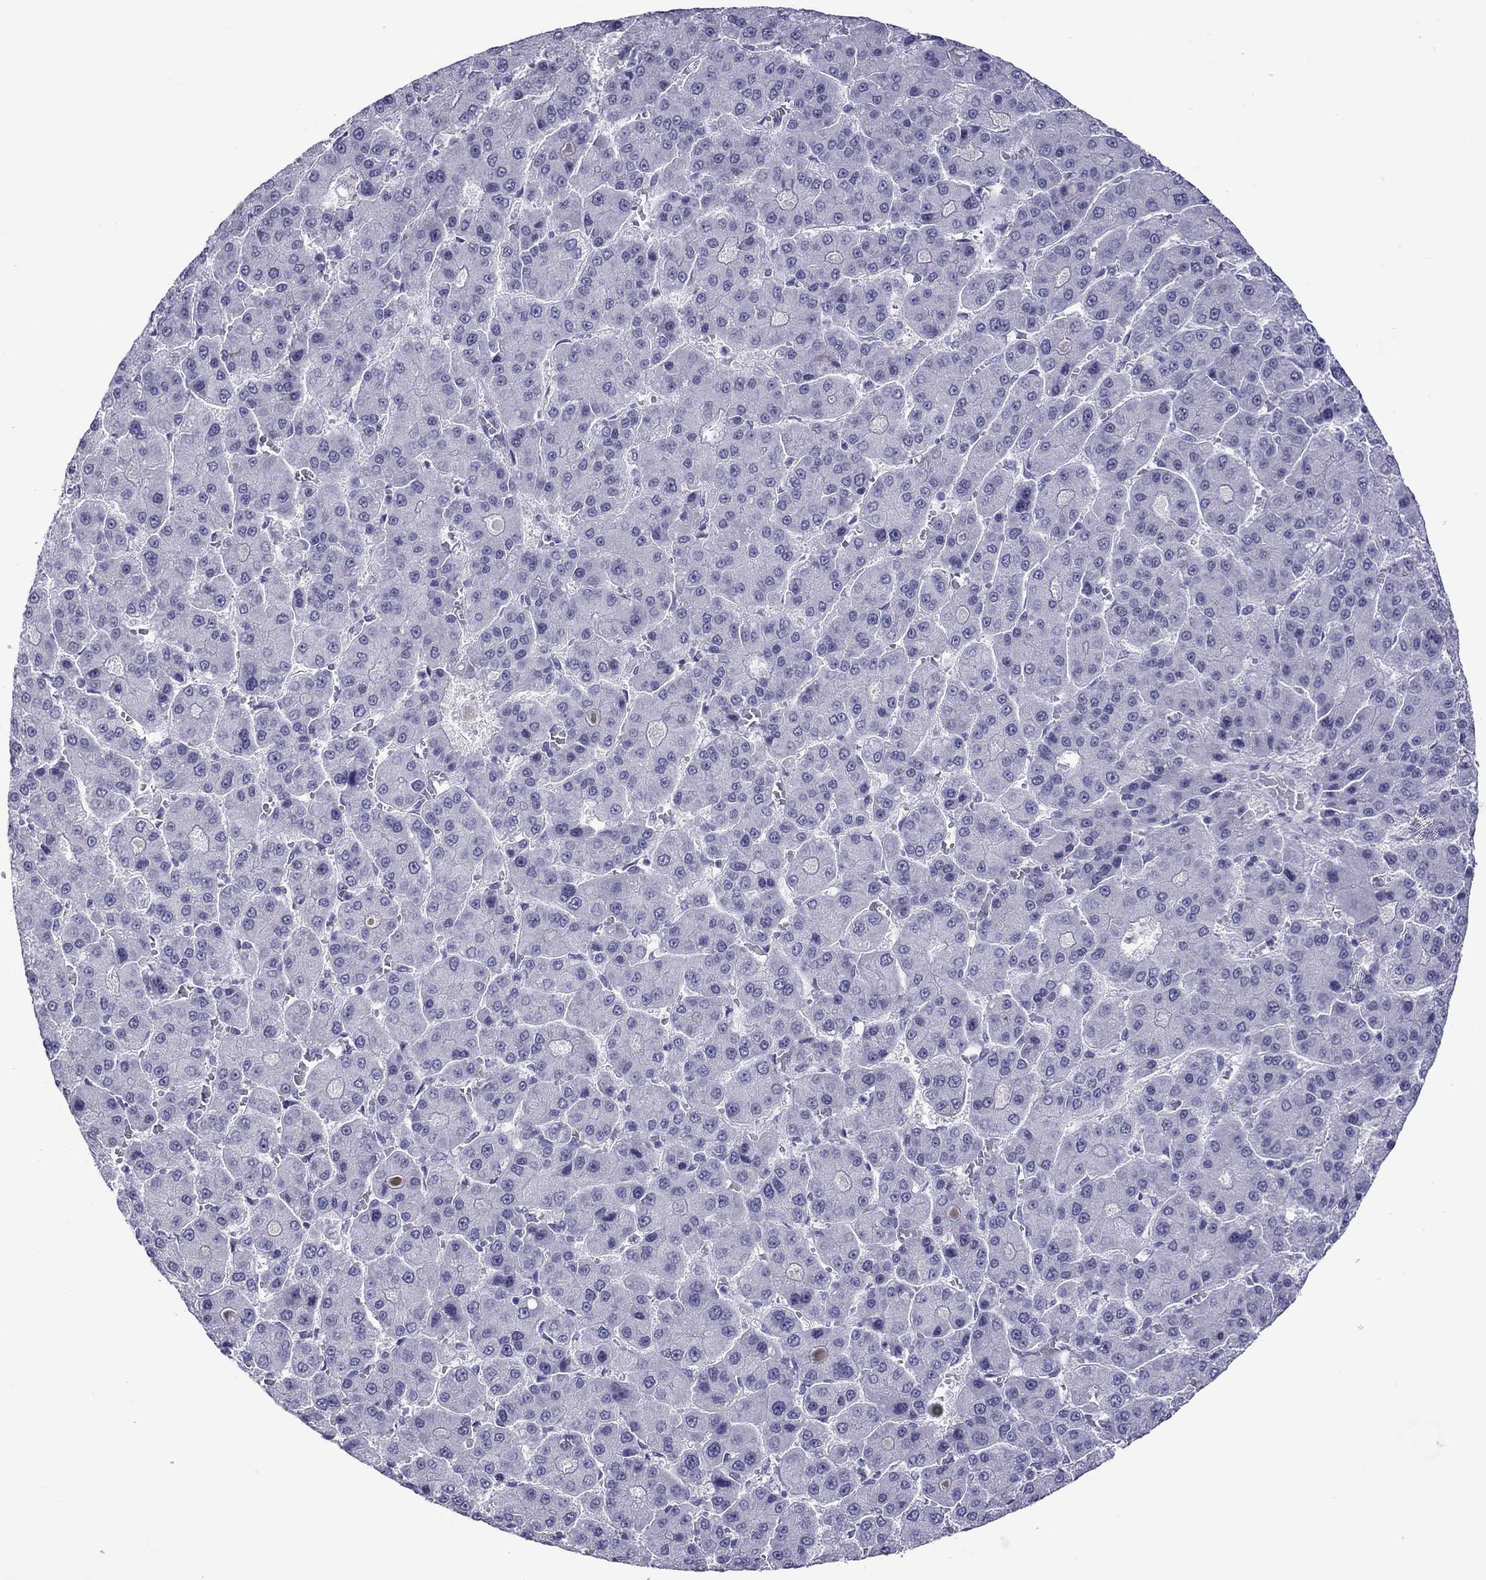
{"staining": {"intensity": "negative", "quantity": "none", "location": "none"}, "tissue": "liver cancer", "cell_type": "Tumor cells", "image_type": "cancer", "snomed": [{"axis": "morphology", "description": "Carcinoma, Hepatocellular, NOS"}, {"axis": "topography", "description": "Liver"}], "caption": "Tumor cells show no significant protein expression in liver hepatocellular carcinoma.", "gene": "CHRNB3", "patient": {"sex": "male", "age": 70}}